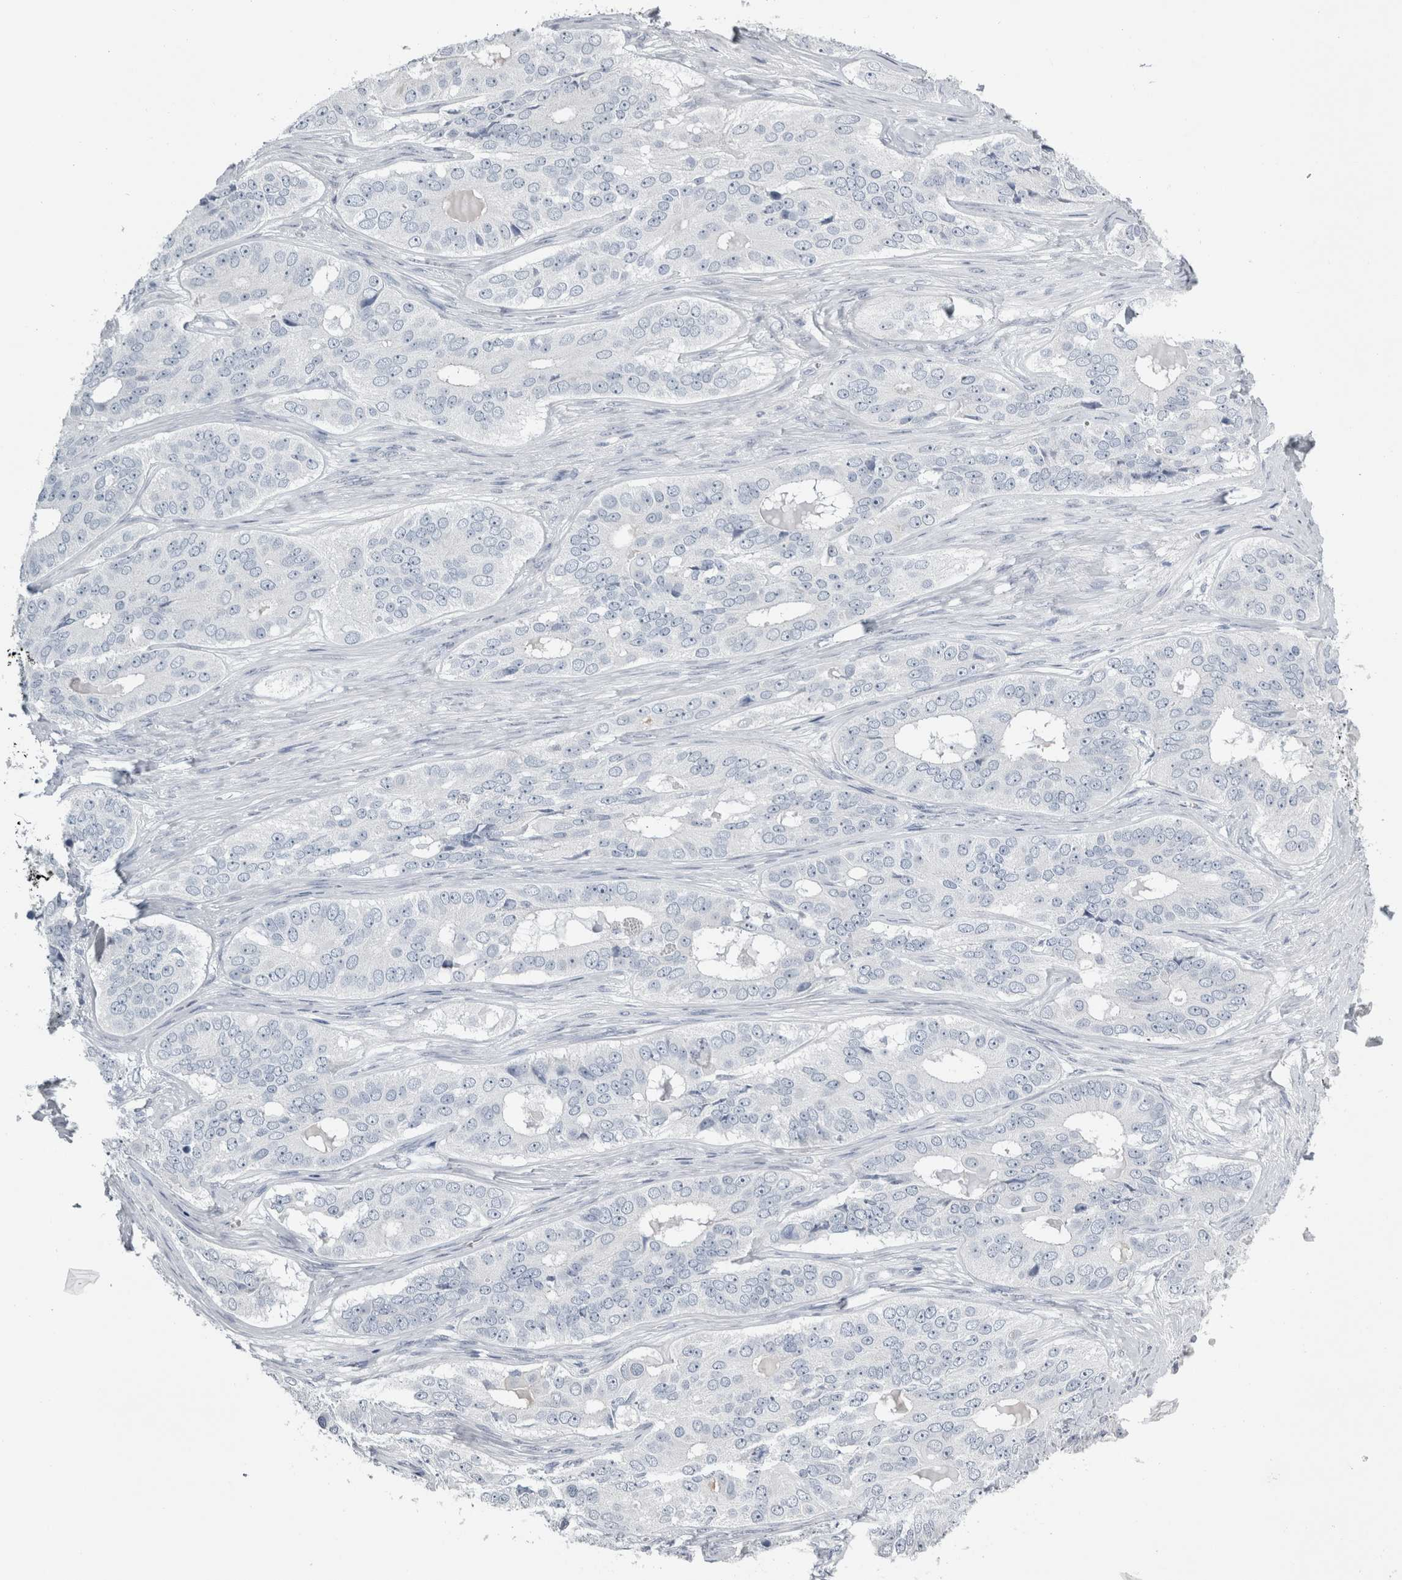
{"staining": {"intensity": "negative", "quantity": "none", "location": "none"}, "tissue": "ovarian cancer", "cell_type": "Tumor cells", "image_type": "cancer", "snomed": [{"axis": "morphology", "description": "Carcinoma, endometroid"}, {"axis": "topography", "description": "Ovary"}], "caption": "IHC photomicrograph of endometroid carcinoma (ovarian) stained for a protein (brown), which reveals no expression in tumor cells.", "gene": "FXYD7", "patient": {"sex": "female", "age": 51}}